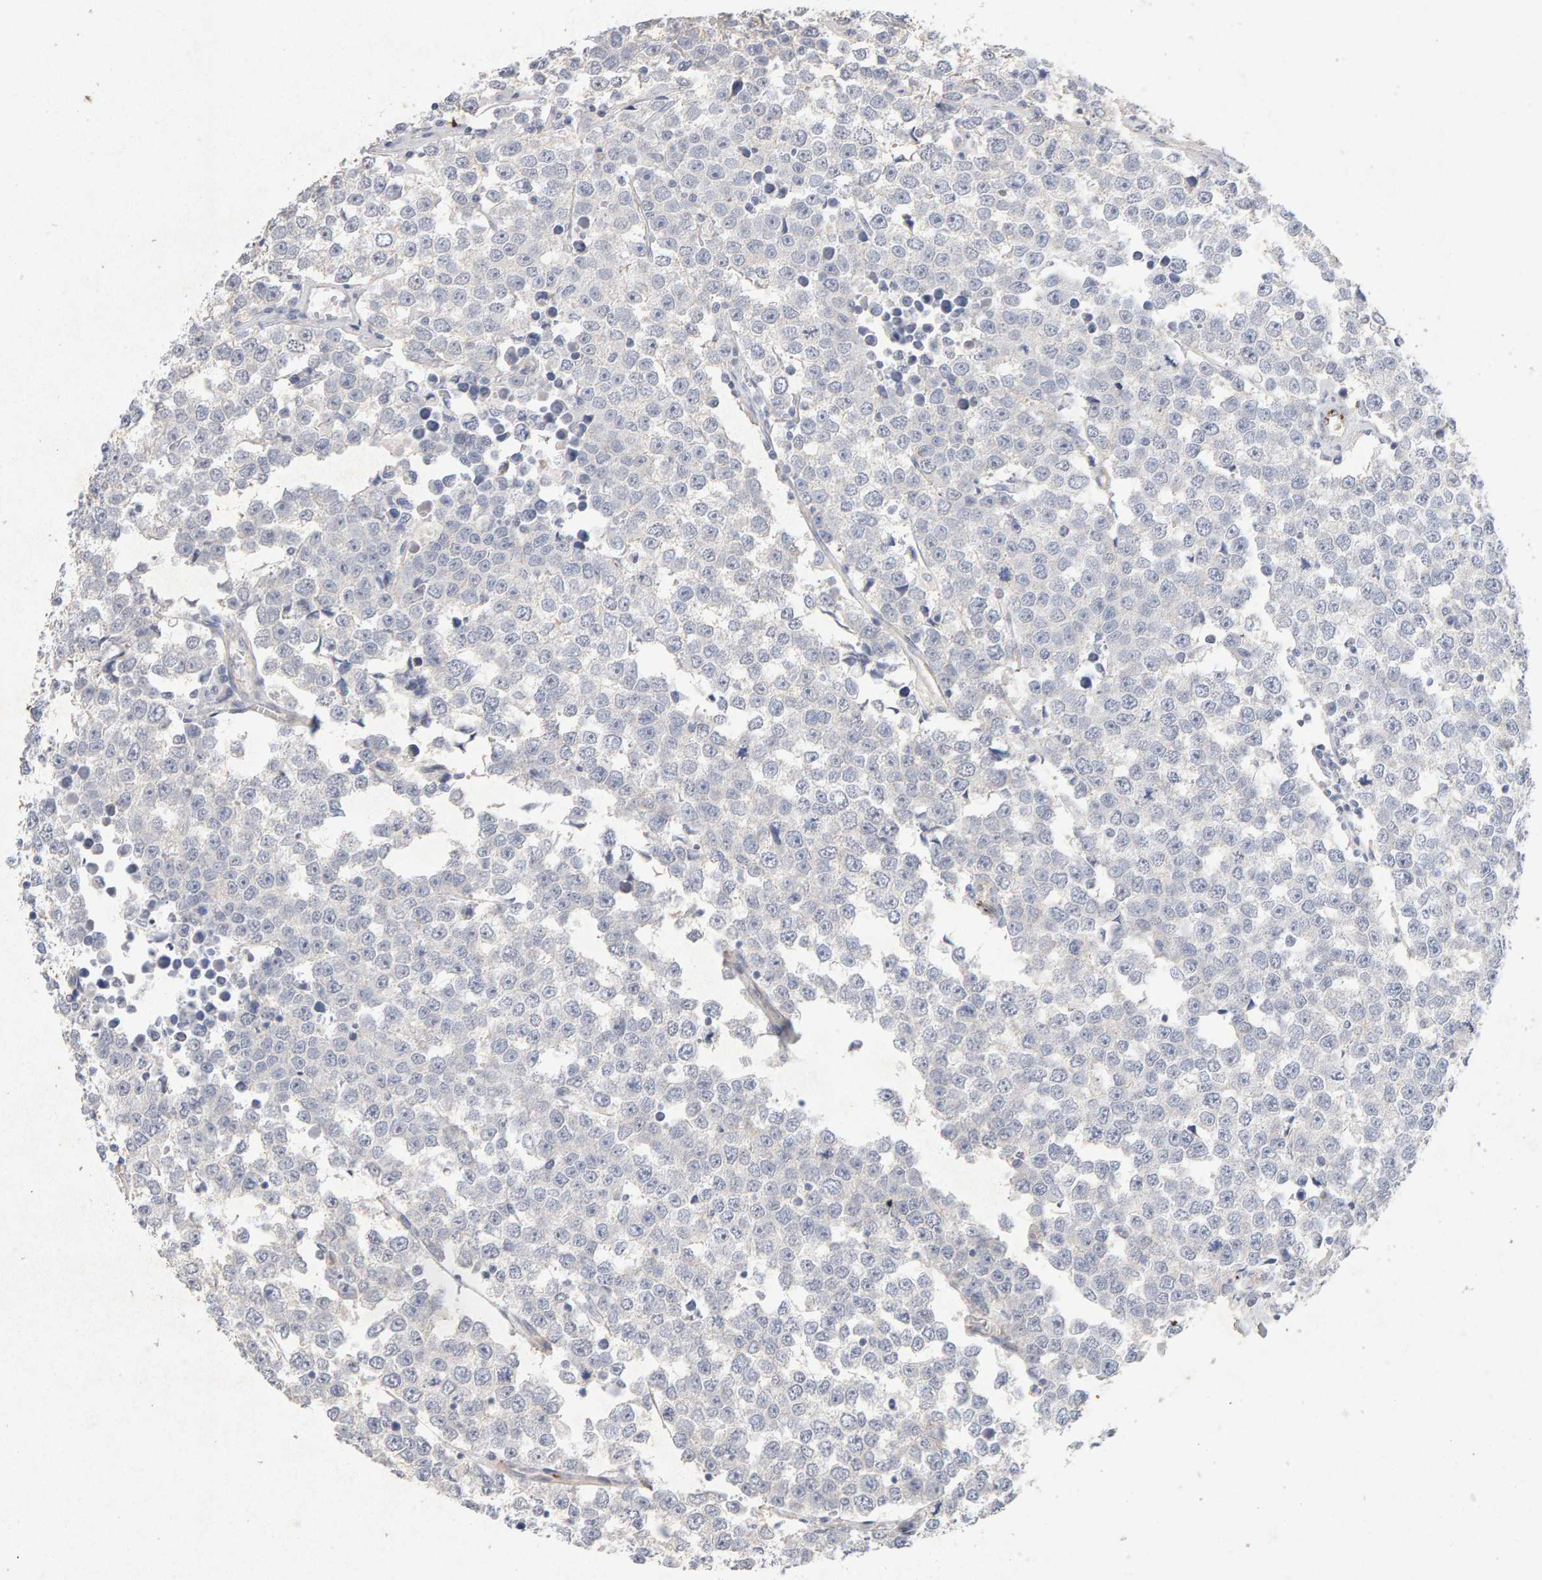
{"staining": {"intensity": "negative", "quantity": "none", "location": "none"}, "tissue": "testis cancer", "cell_type": "Tumor cells", "image_type": "cancer", "snomed": [{"axis": "morphology", "description": "Seminoma, NOS"}, {"axis": "morphology", "description": "Carcinoma, Embryonal, NOS"}, {"axis": "topography", "description": "Testis"}], "caption": "The image reveals no significant positivity in tumor cells of testis cancer.", "gene": "PTPRM", "patient": {"sex": "male", "age": 52}}